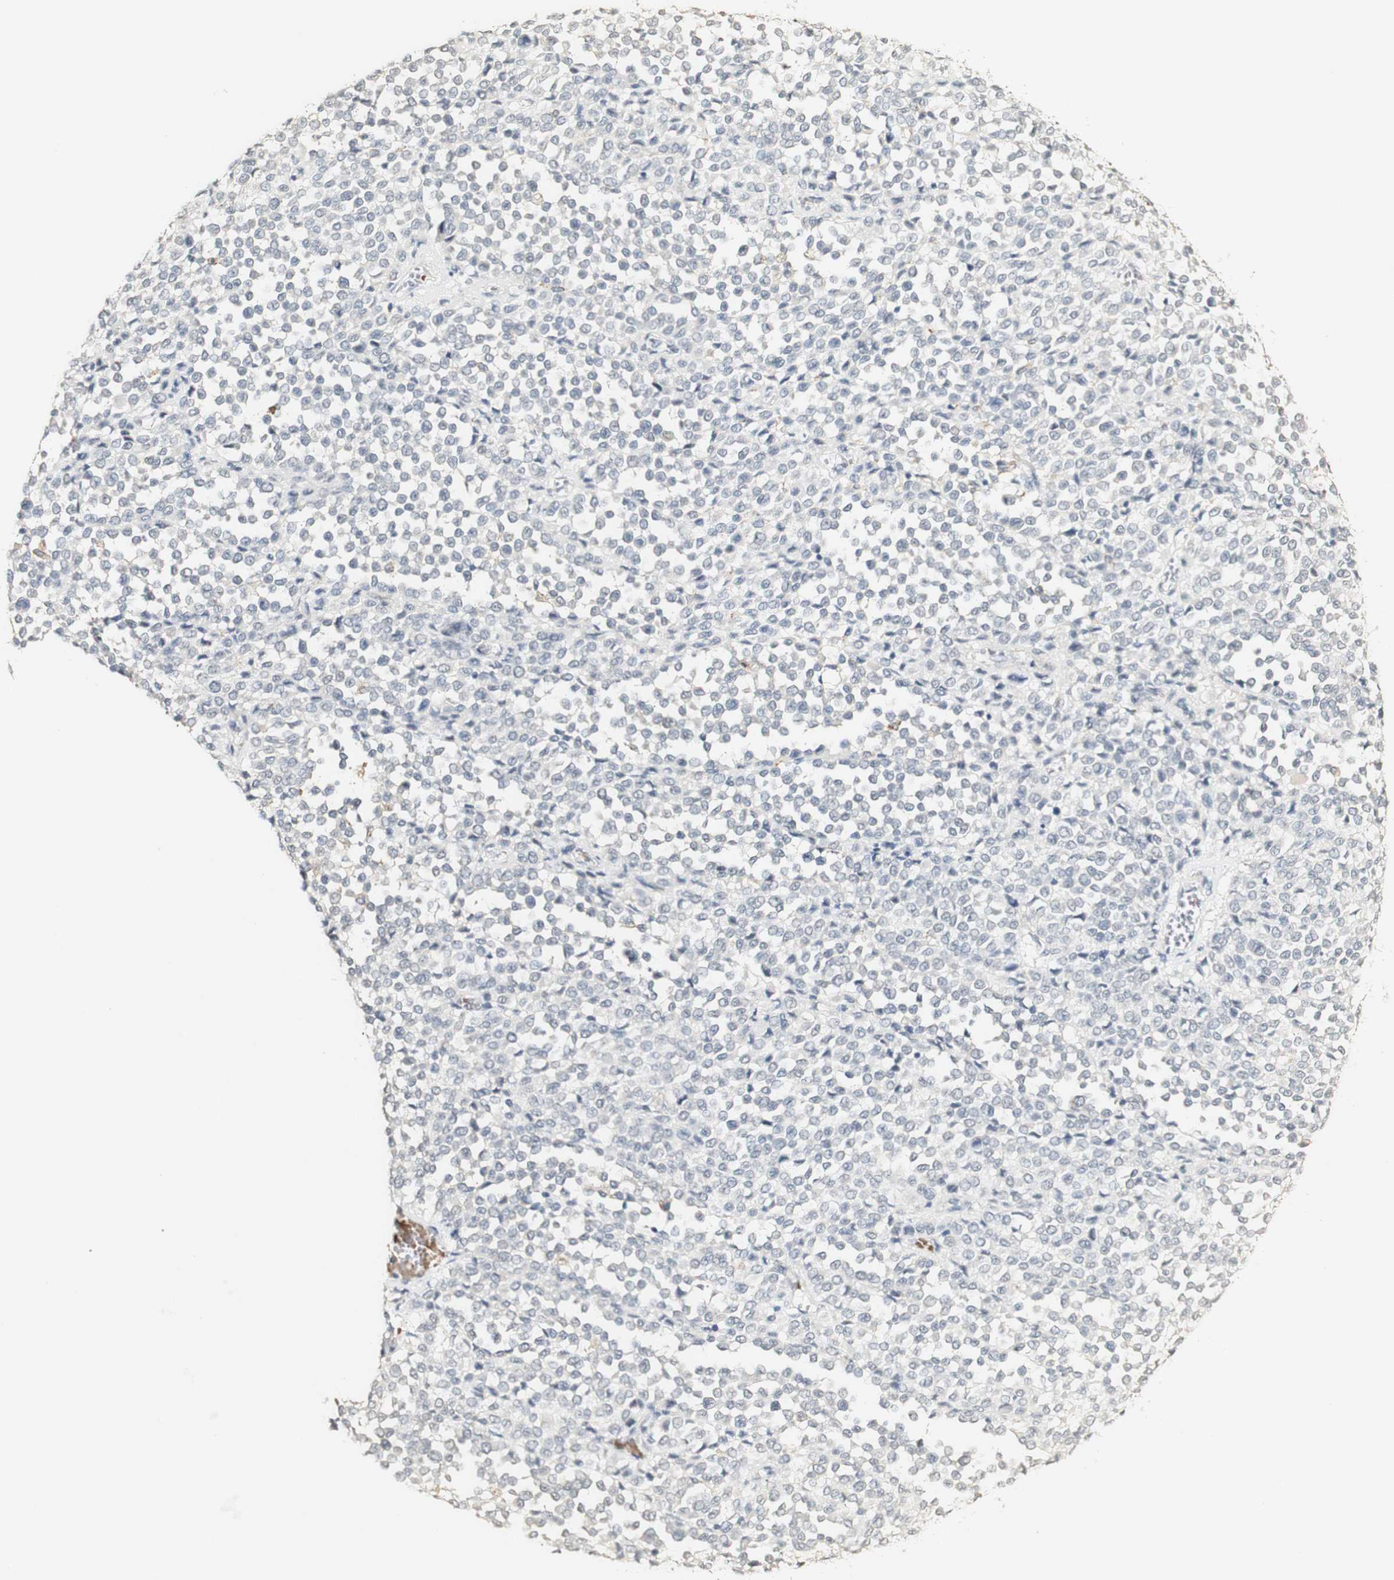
{"staining": {"intensity": "negative", "quantity": "none", "location": "none"}, "tissue": "melanoma", "cell_type": "Tumor cells", "image_type": "cancer", "snomed": [{"axis": "morphology", "description": "Malignant melanoma, Metastatic site"}, {"axis": "topography", "description": "Pancreas"}], "caption": "The photomicrograph exhibits no significant staining in tumor cells of melanoma.", "gene": "SYT7", "patient": {"sex": "female", "age": 30}}